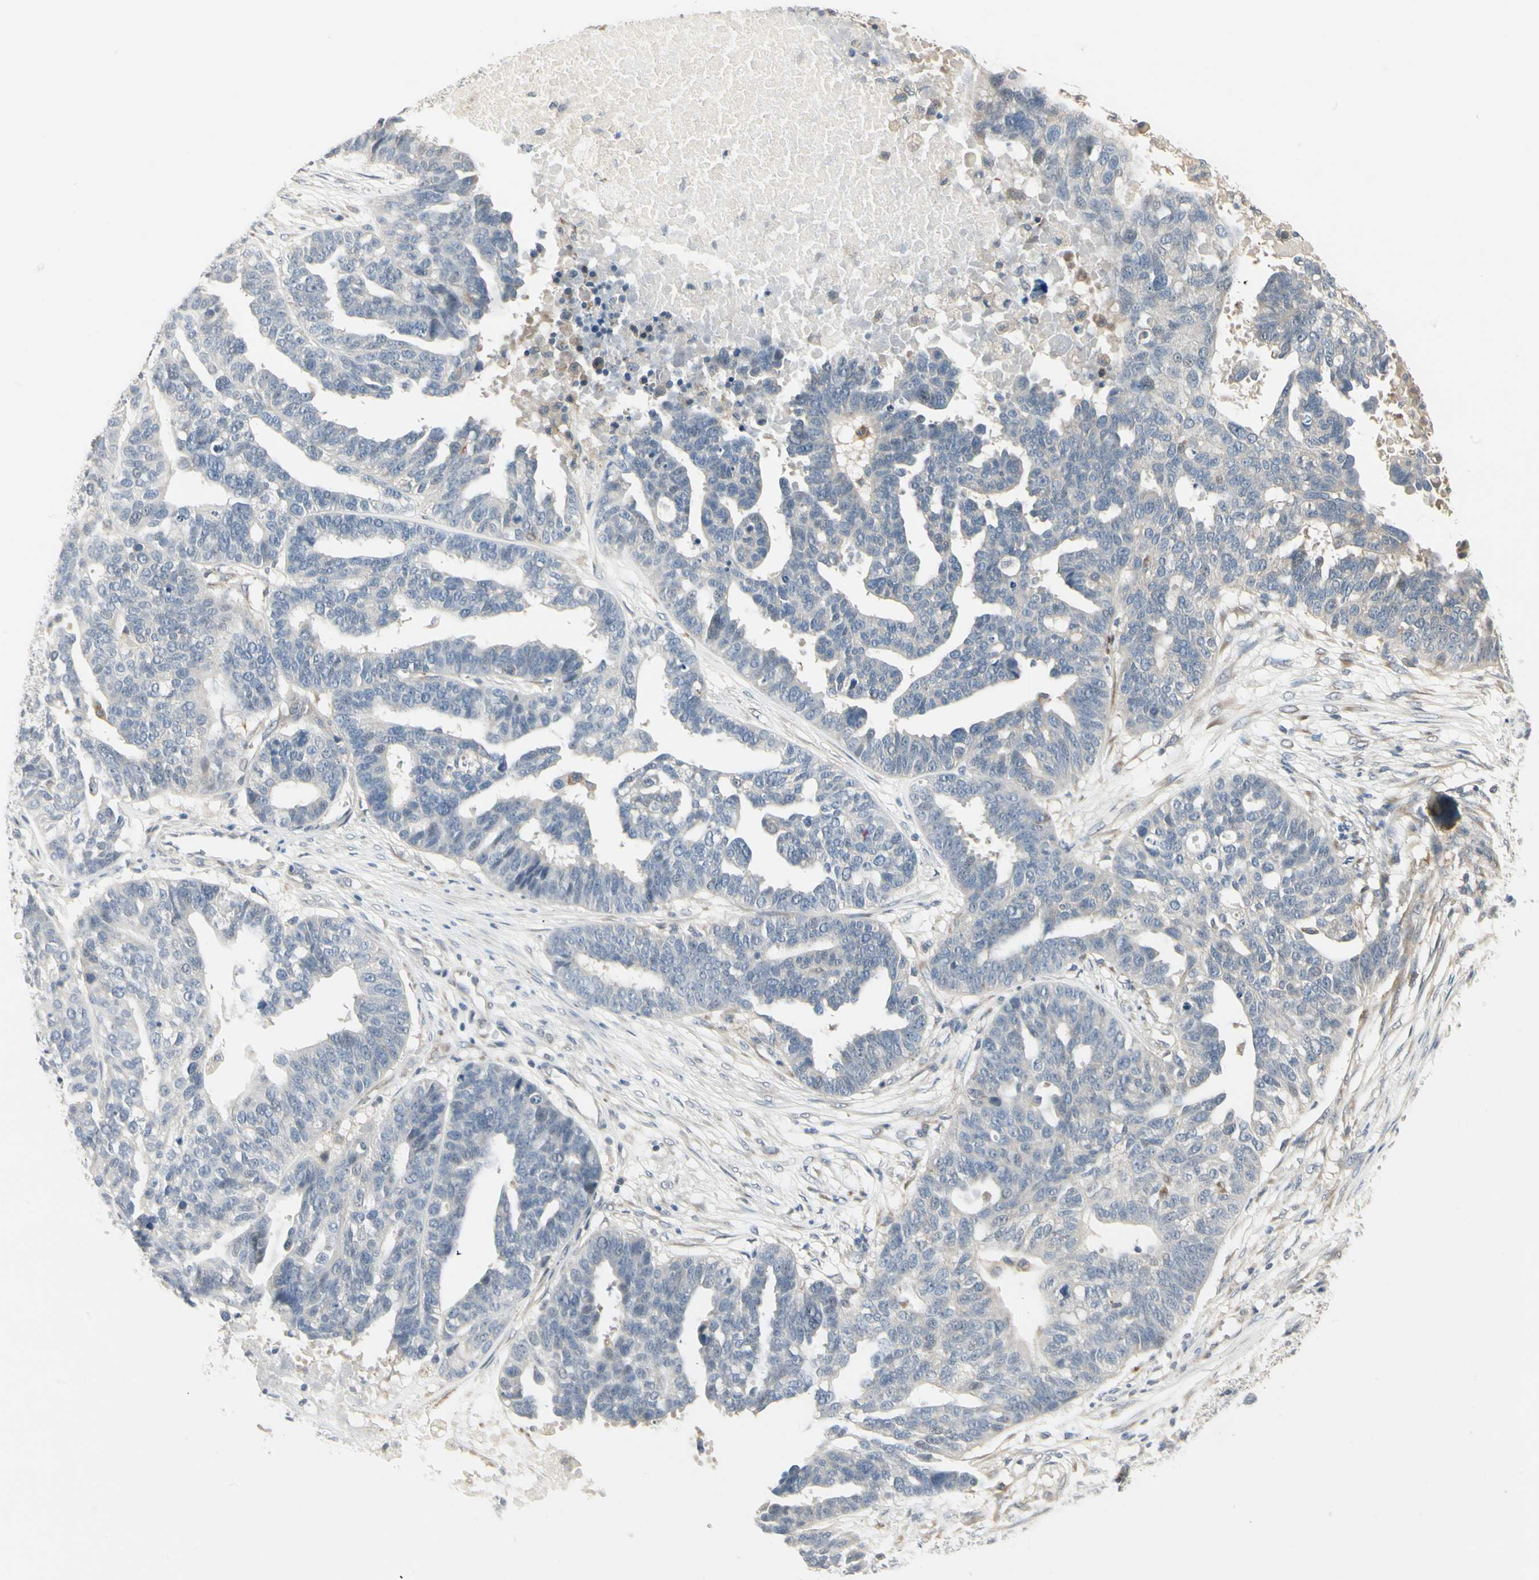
{"staining": {"intensity": "weak", "quantity": "<25%", "location": "cytoplasmic/membranous"}, "tissue": "ovarian cancer", "cell_type": "Tumor cells", "image_type": "cancer", "snomed": [{"axis": "morphology", "description": "Cystadenocarcinoma, serous, NOS"}, {"axis": "topography", "description": "Ovary"}], "caption": "Immunohistochemical staining of human ovarian serous cystadenocarcinoma demonstrates no significant staining in tumor cells.", "gene": "ZFP36", "patient": {"sex": "female", "age": 59}}